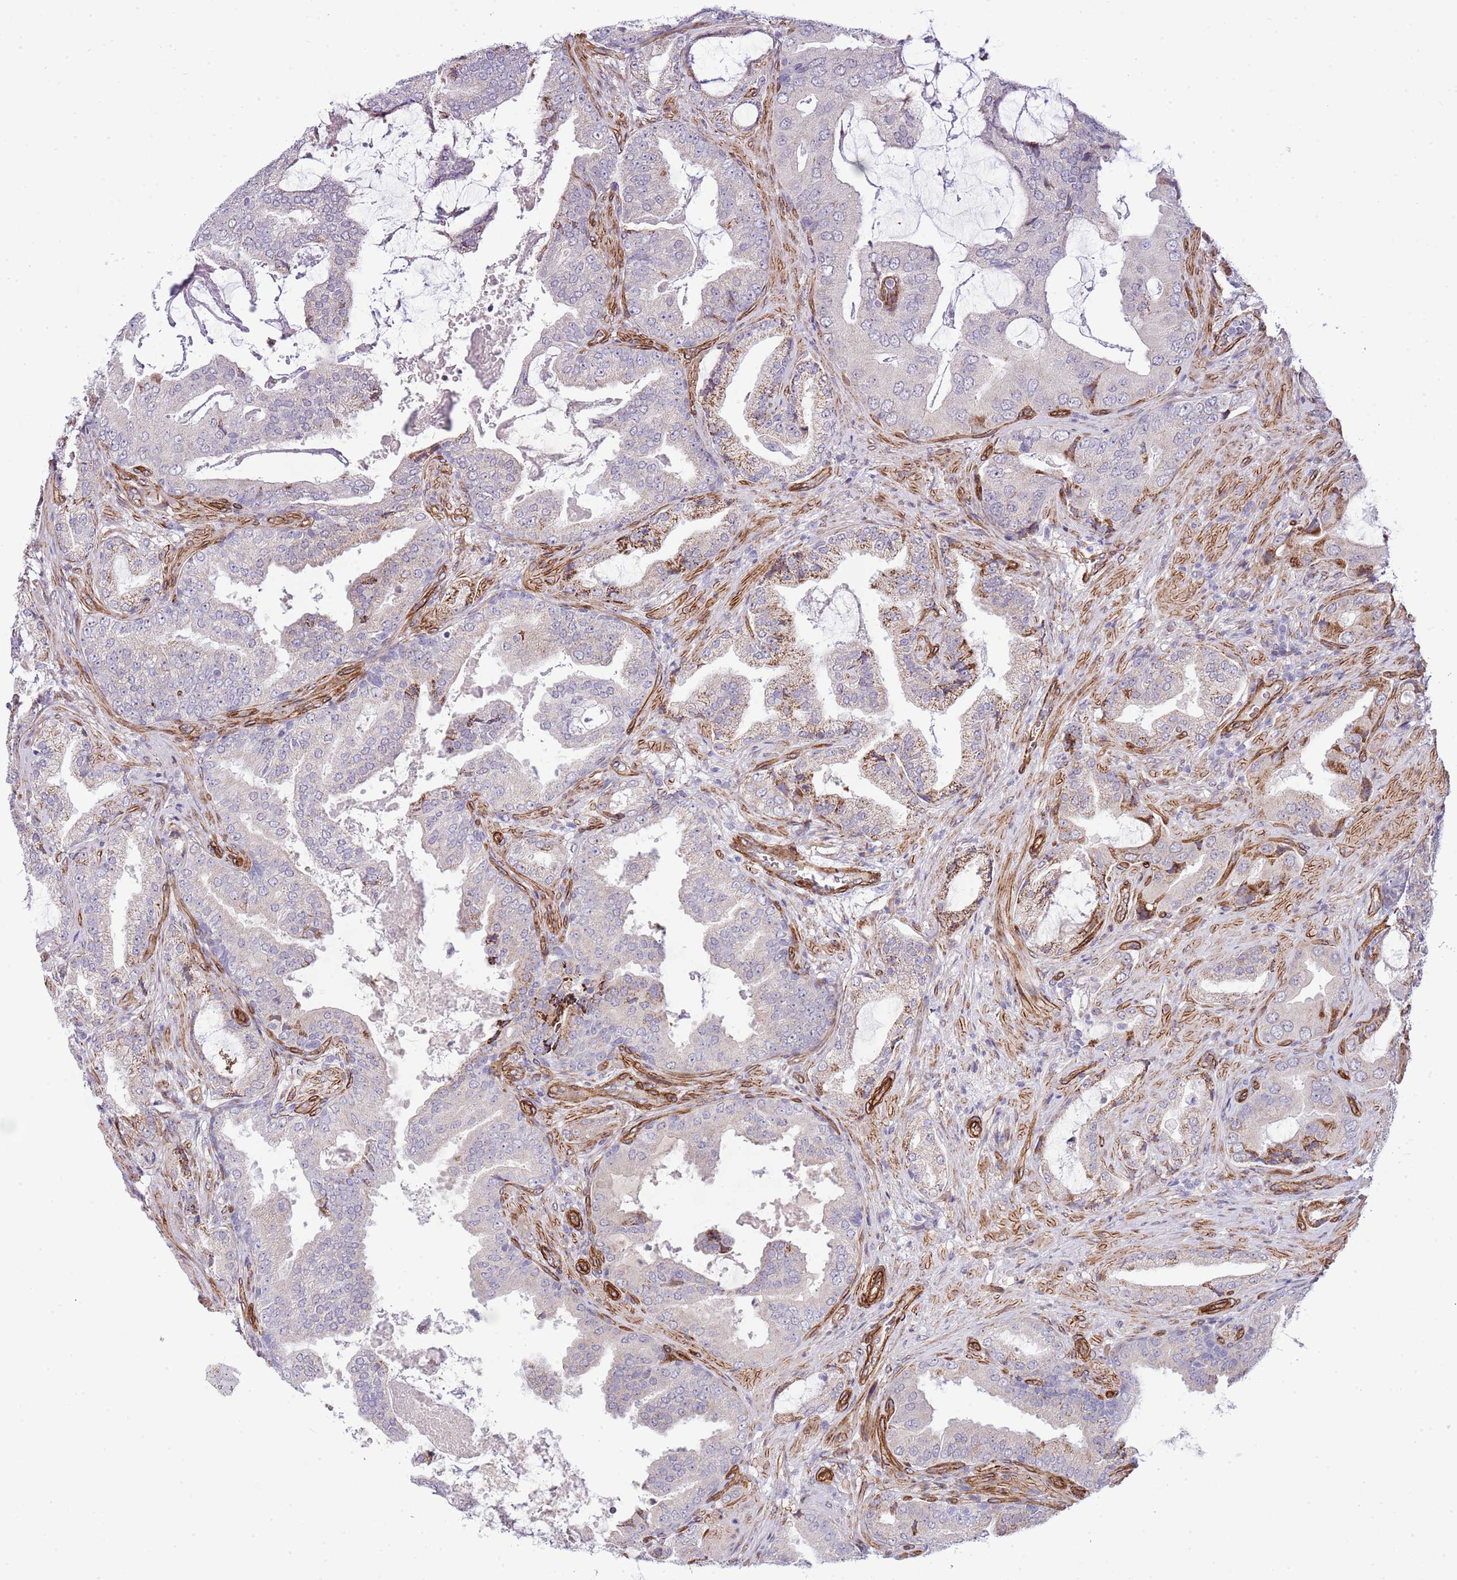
{"staining": {"intensity": "weak", "quantity": "25%-75%", "location": "cytoplasmic/membranous"}, "tissue": "prostate cancer", "cell_type": "Tumor cells", "image_type": "cancer", "snomed": [{"axis": "morphology", "description": "Adenocarcinoma, High grade"}, {"axis": "topography", "description": "Prostate"}], "caption": "Immunohistochemistry photomicrograph of neoplastic tissue: human prostate cancer stained using immunohistochemistry reveals low levels of weak protein expression localized specifically in the cytoplasmic/membranous of tumor cells, appearing as a cytoplasmic/membranous brown color.", "gene": "NEK3", "patient": {"sex": "male", "age": 68}}